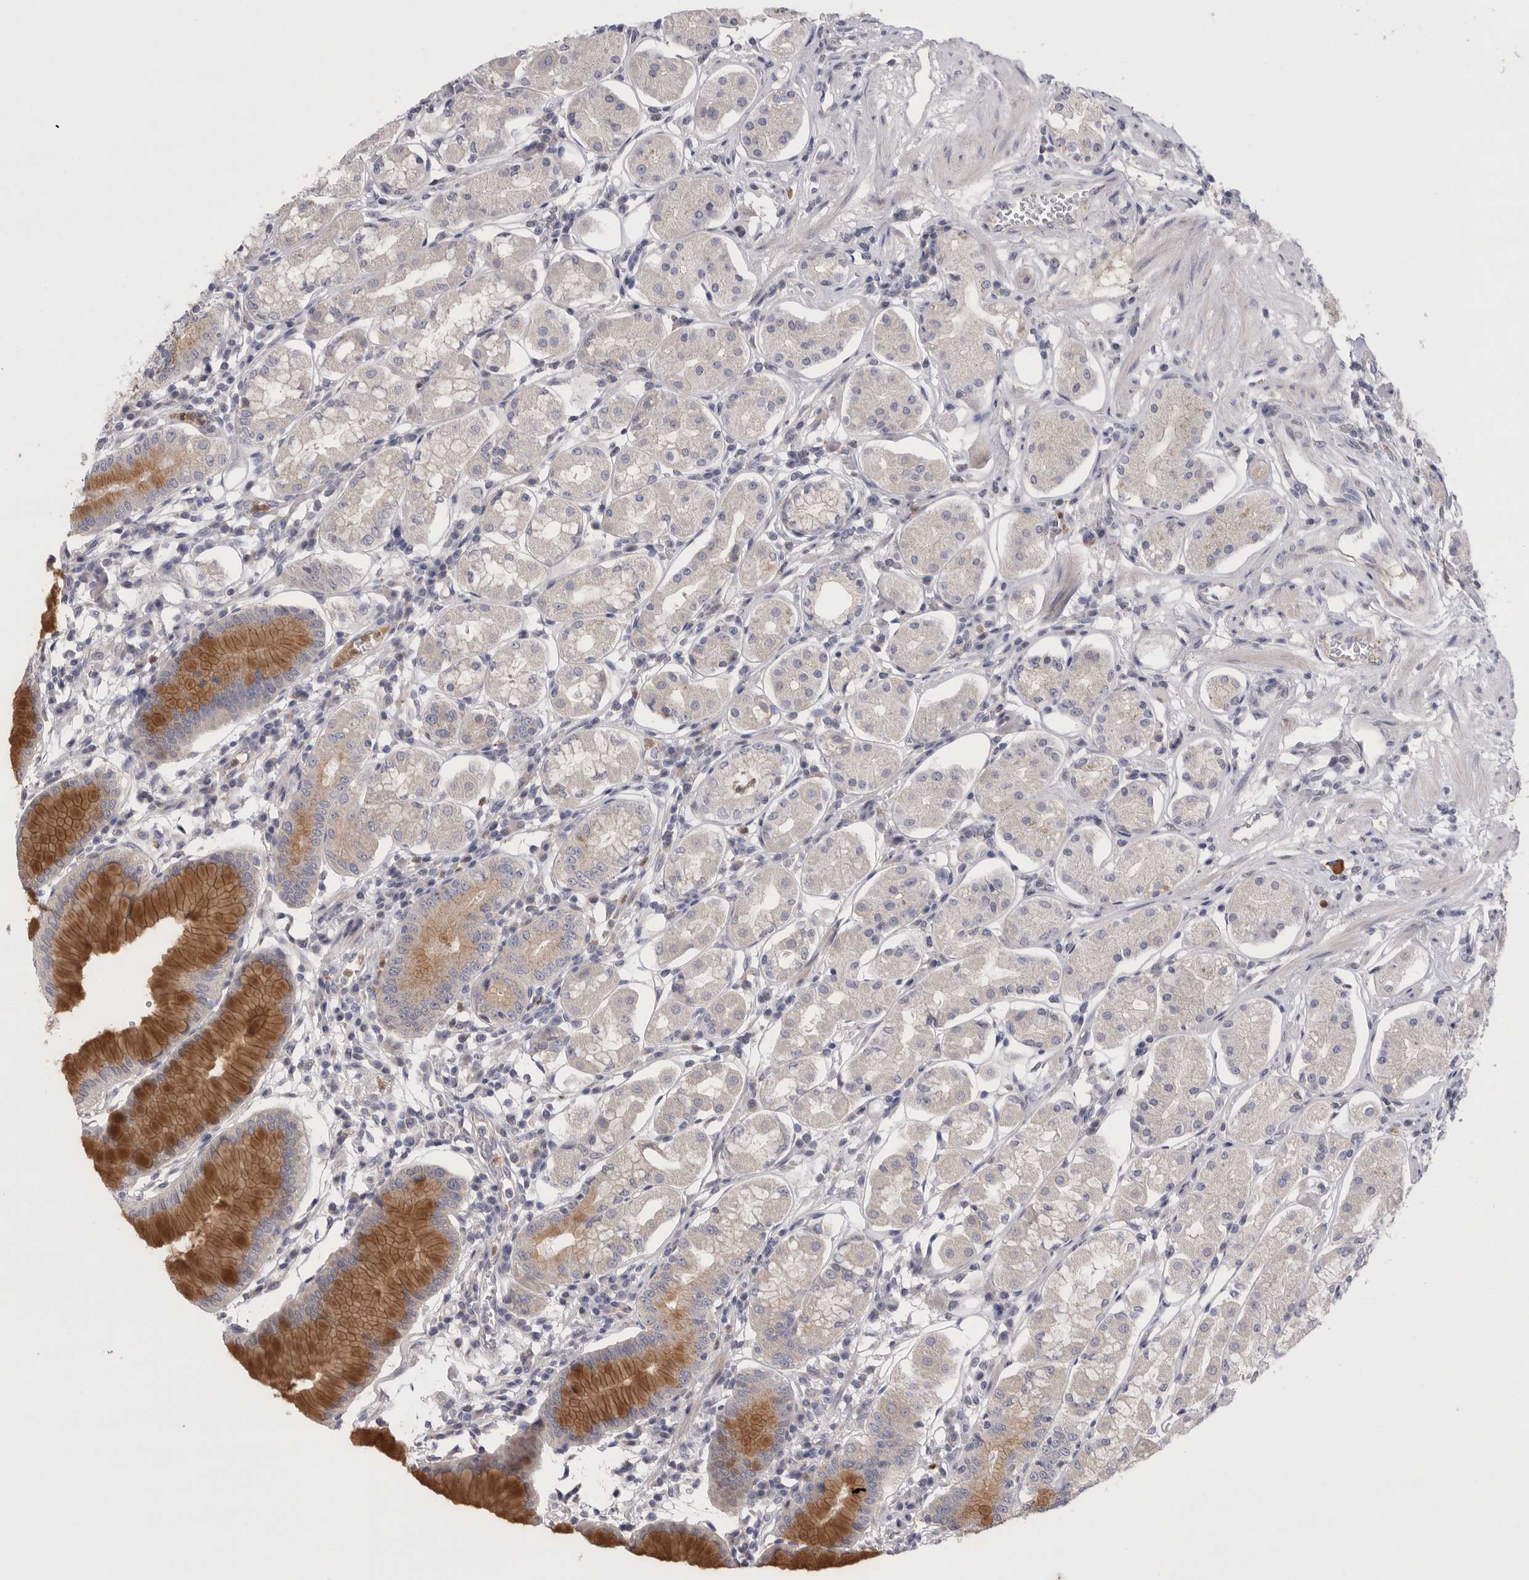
{"staining": {"intensity": "moderate", "quantity": ">75%", "location": "cytoplasmic/membranous"}, "tissue": "stomach", "cell_type": "Glandular cells", "image_type": "normal", "snomed": [{"axis": "morphology", "description": "Normal tissue, NOS"}, {"axis": "topography", "description": "Stomach"}, {"axis": "topography", "description": "Stomach, lower"}], "caption": "Moderate cytoplasmic/membranous positivity is seen in approximately >75% of glandular cells in benign stomach. The protein of interest is shown in brown color, while the nuclei are stained blue.", "gene": "CCDC126", "patient": {"sex": "female", "age": 56}}